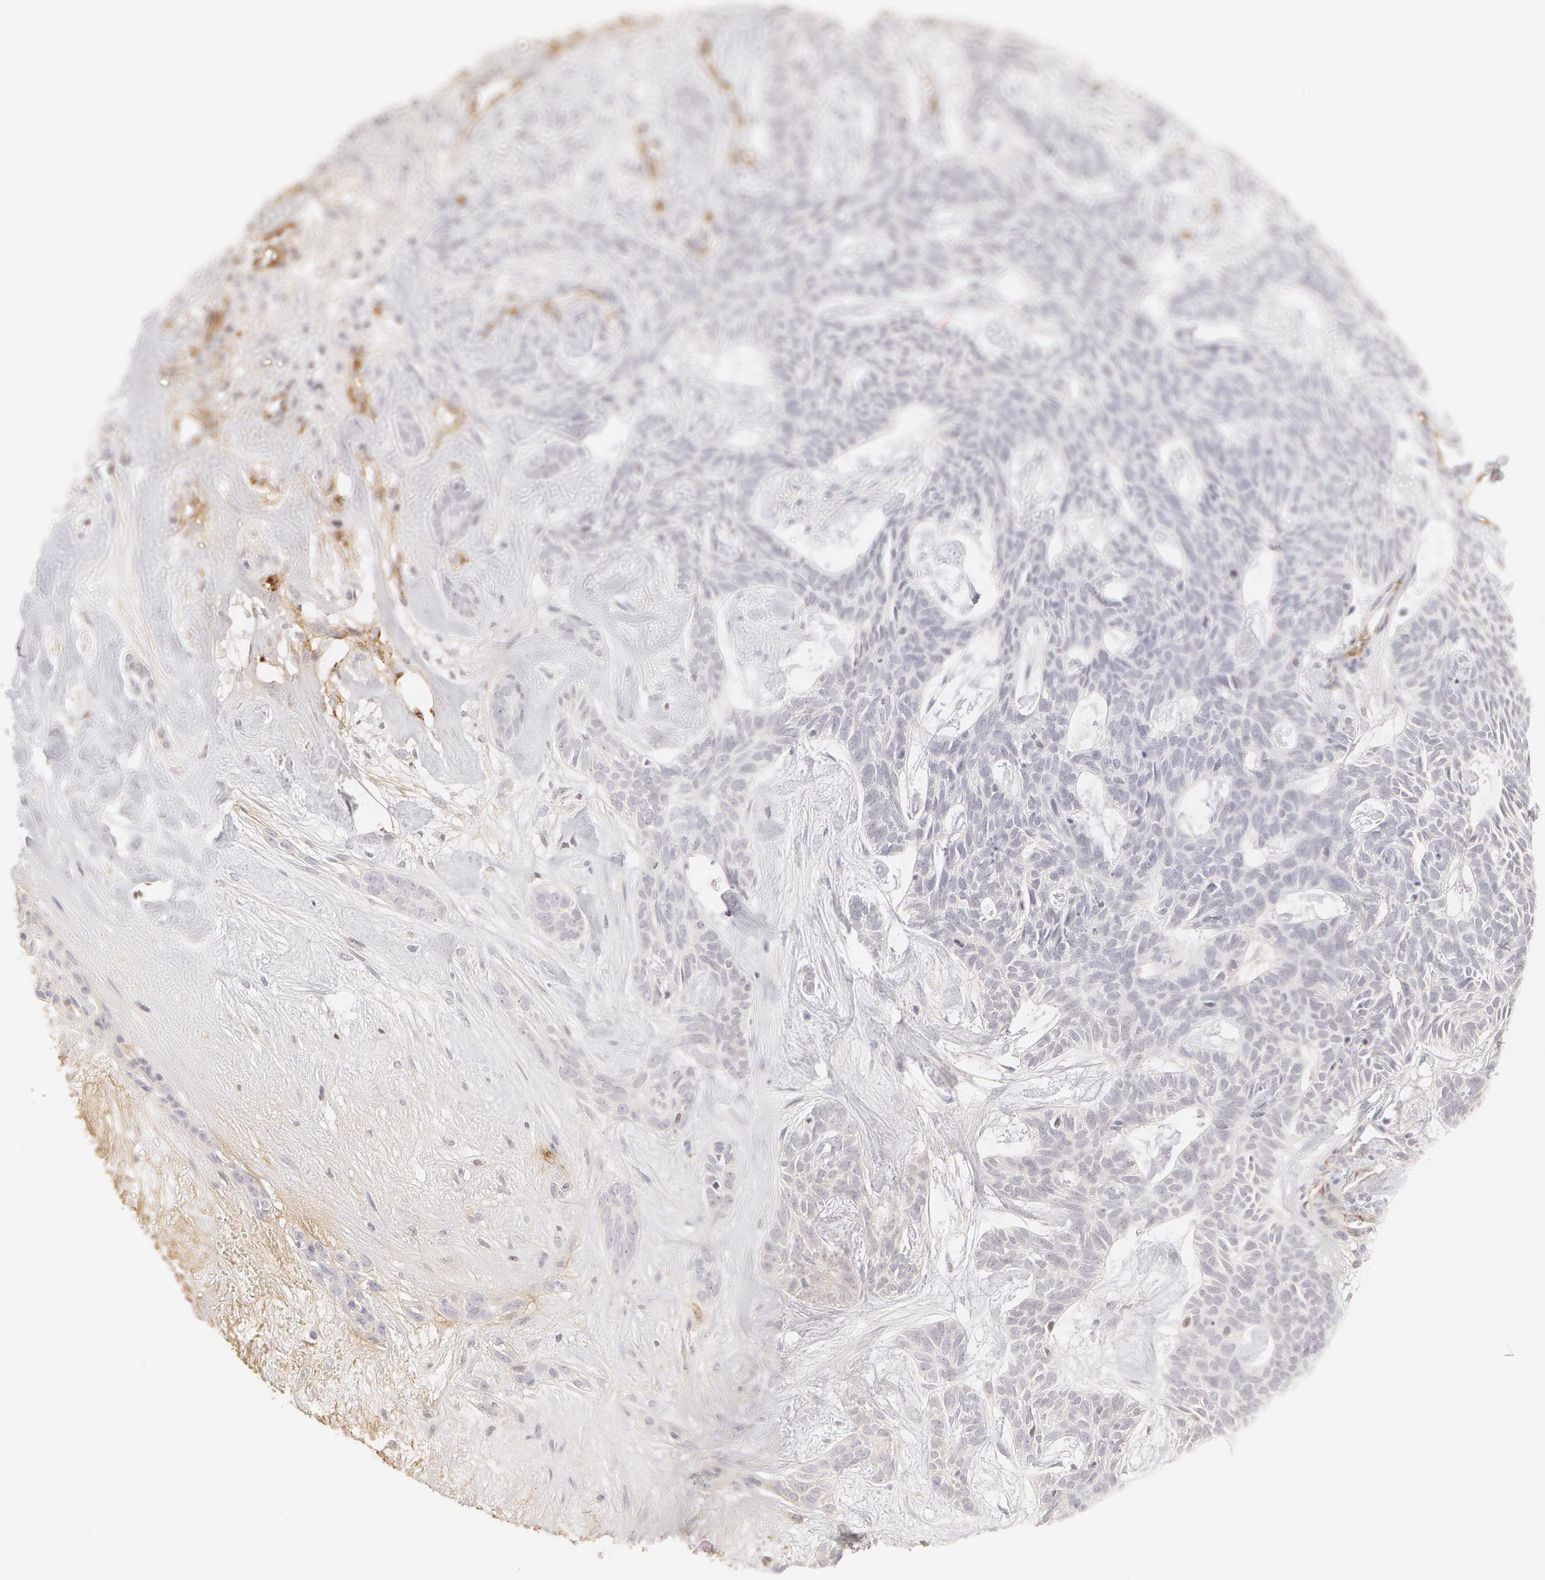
{"staining": {"intensity": "negative", "quantity": "none", "location": "none"}, "tissue": "skin cancer", "cell_type": "Tumor cells", "image_type": "cancer", "snomed": [{"axis": "morphology", "description": "Basal cell carcinoma"}, {"axis": "topography", "description": "Skin"}], "caption": "IHC of skin cancer (basal cell carcinoma) exhibits no positivity in tumor cells.", "gene": "VWF", "patient": {"sex": "male", "age": 75}}